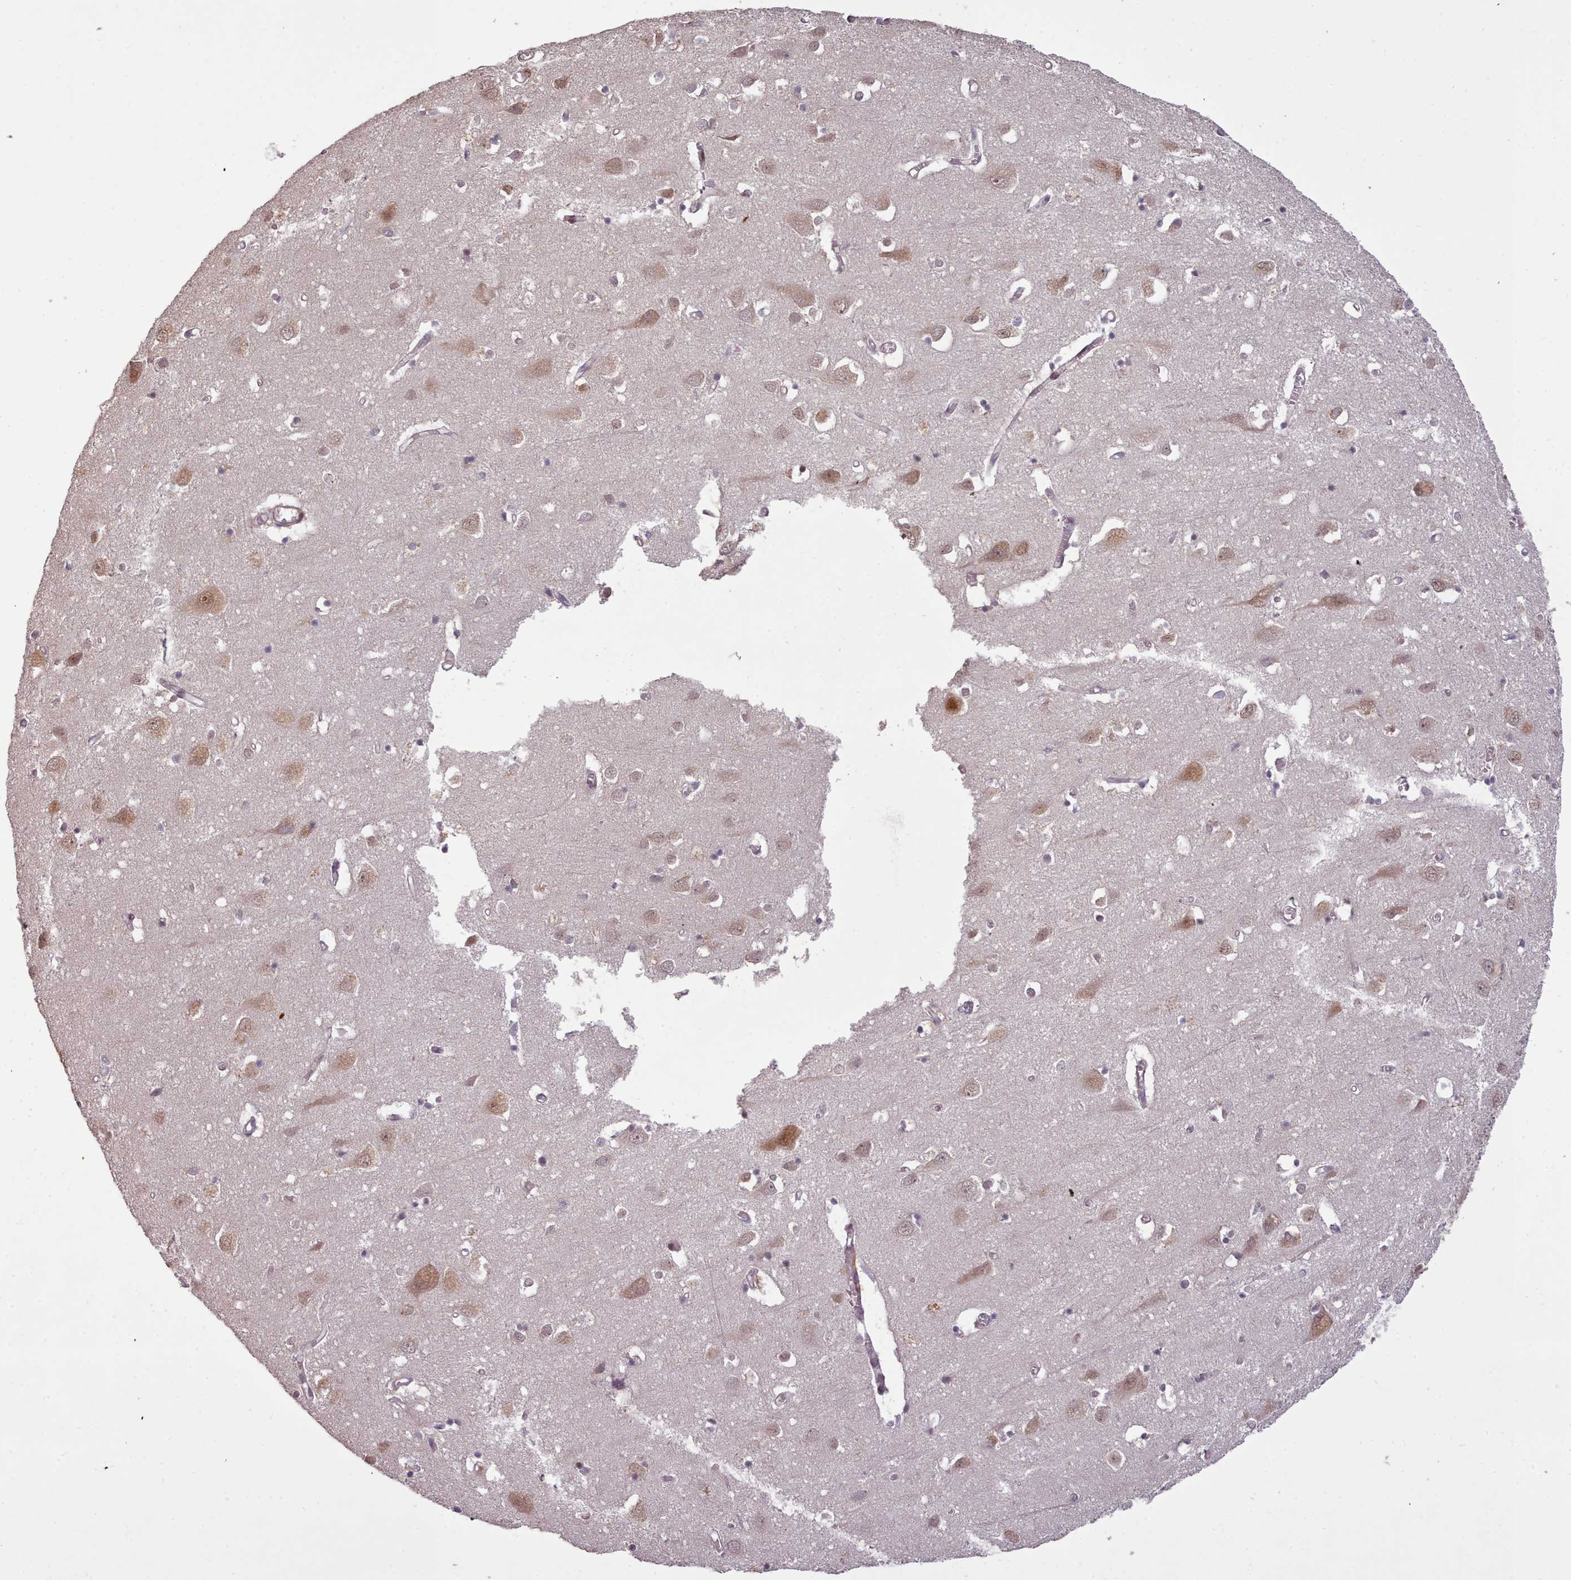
{"staining": {"intensity": "moderate", "quantity": "25%-75%", "location": "cytoplasmic/membranous"}, "tissue": "cerebral cortex", "cell_type": "Endothelial cells", "image_type": "normal", "snomed": [{"axis": "morphology", "description": "Normal tissue, NOS"}, {"axis": "topography", "description": "Cerebral cortex"}], "caption": "High-power microscopy captured an immunohistochemistry (IHC) micrograph of benign cerebral cortex, revealing moderate cytoplasmic/membranous expression in approximately 25%-75% of endothelial cells.", "gene": "CDC6", "patient": {"sex": "male", "age": 70}}